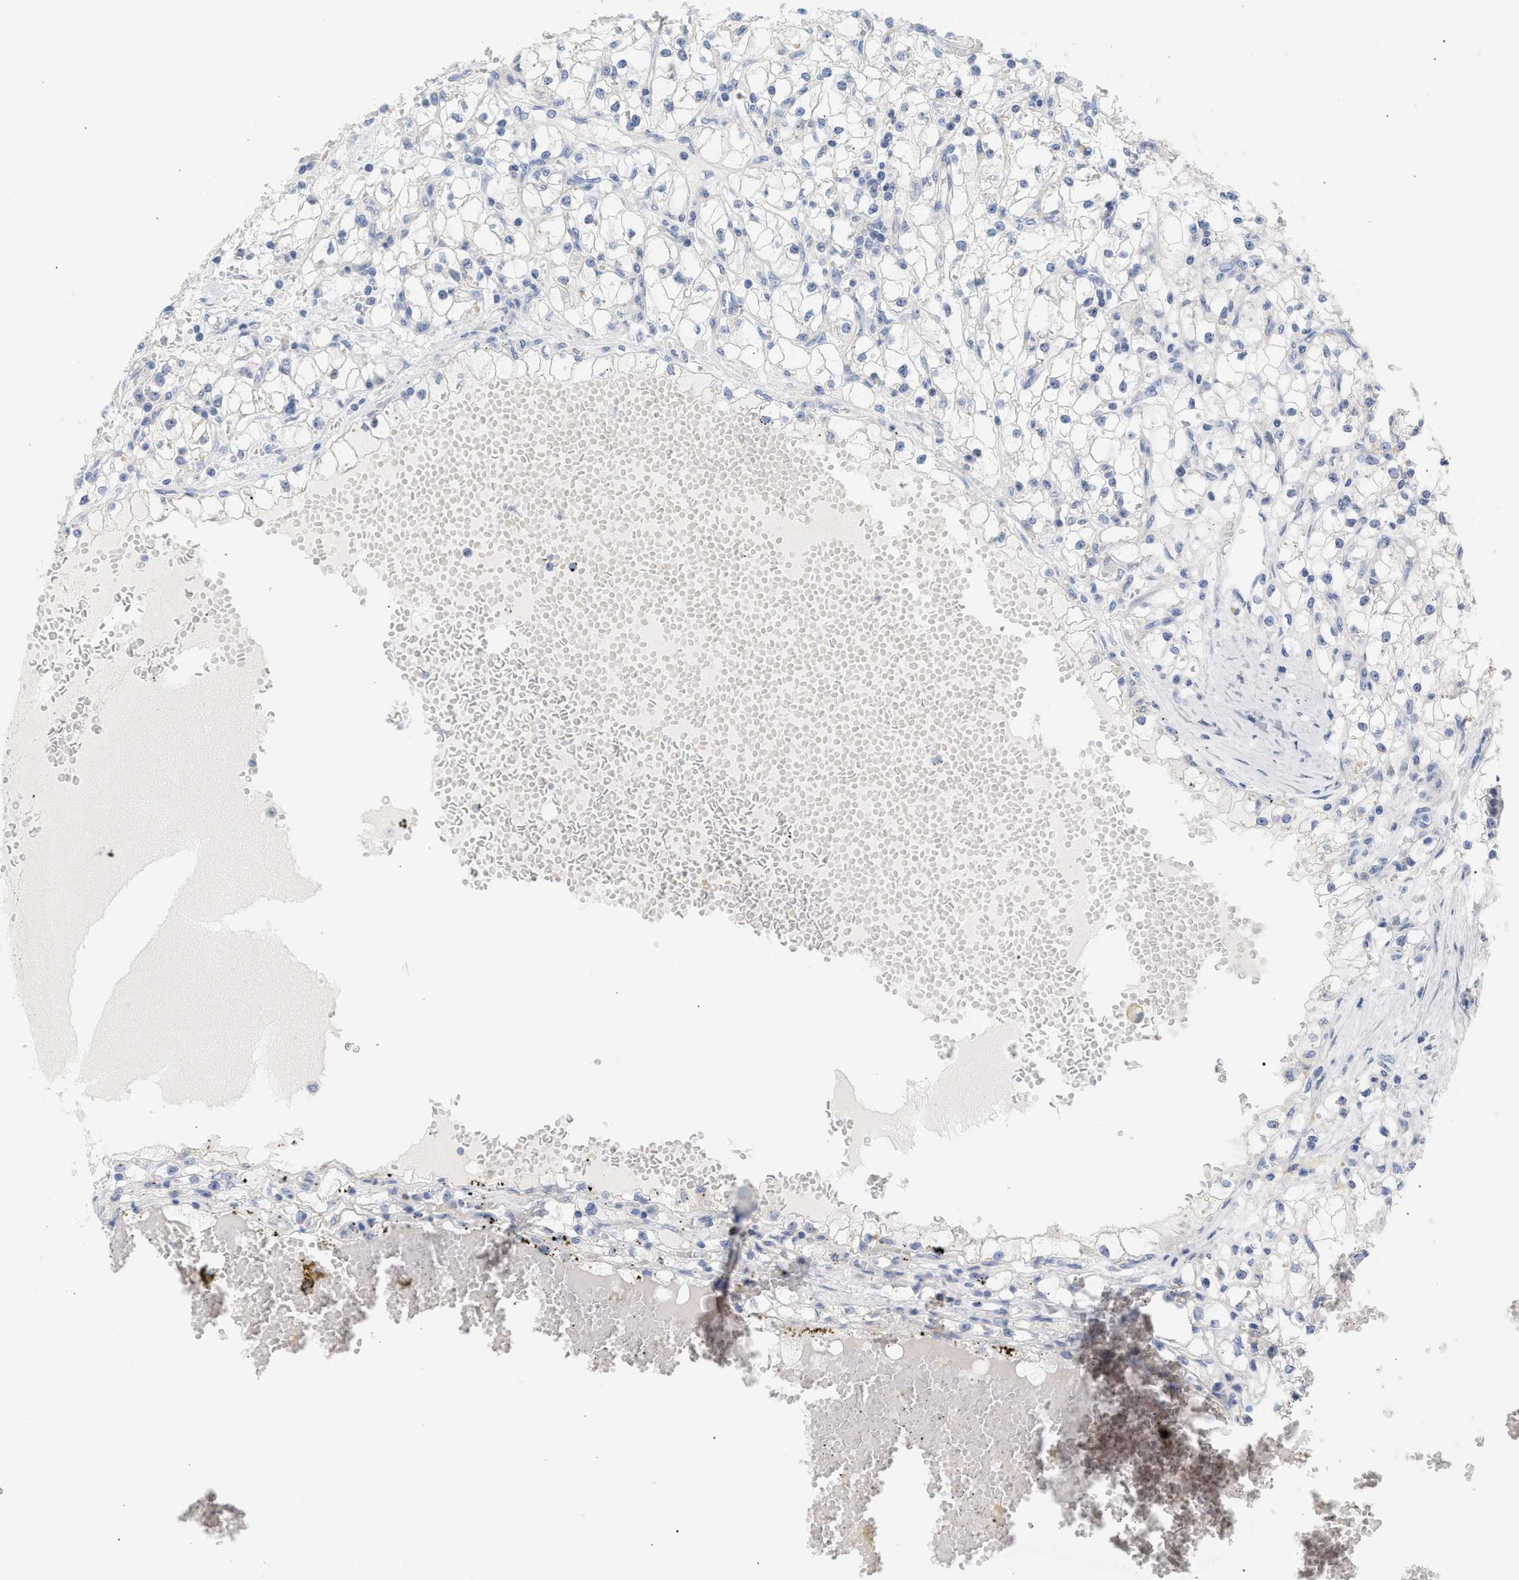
{"staining": {"intensity": "negative", "quantity": "none", "location": "none"}, "tissue": "renal cancer", "cell_type": "Tumor cells", "image_type": "cancer", "snomed": [{"axis": "morphology", "description": "Adenocarcinoma, NOS"}, {"axis": "topography", "description": "Kidney"}], "caption": "DAB (3,3'-diaminobenzidine) immunohistochemical staining of adenocarcinoma (renal) displays no significant staining in tumor cells. Brightfield microscopy of immunohistochemistry (IHC) stained with DAB (brown) and hematoxylin (blue), captured at high magnification.", "gene": "LRCH1", "patient": {"sex": "male", "age": 56}}